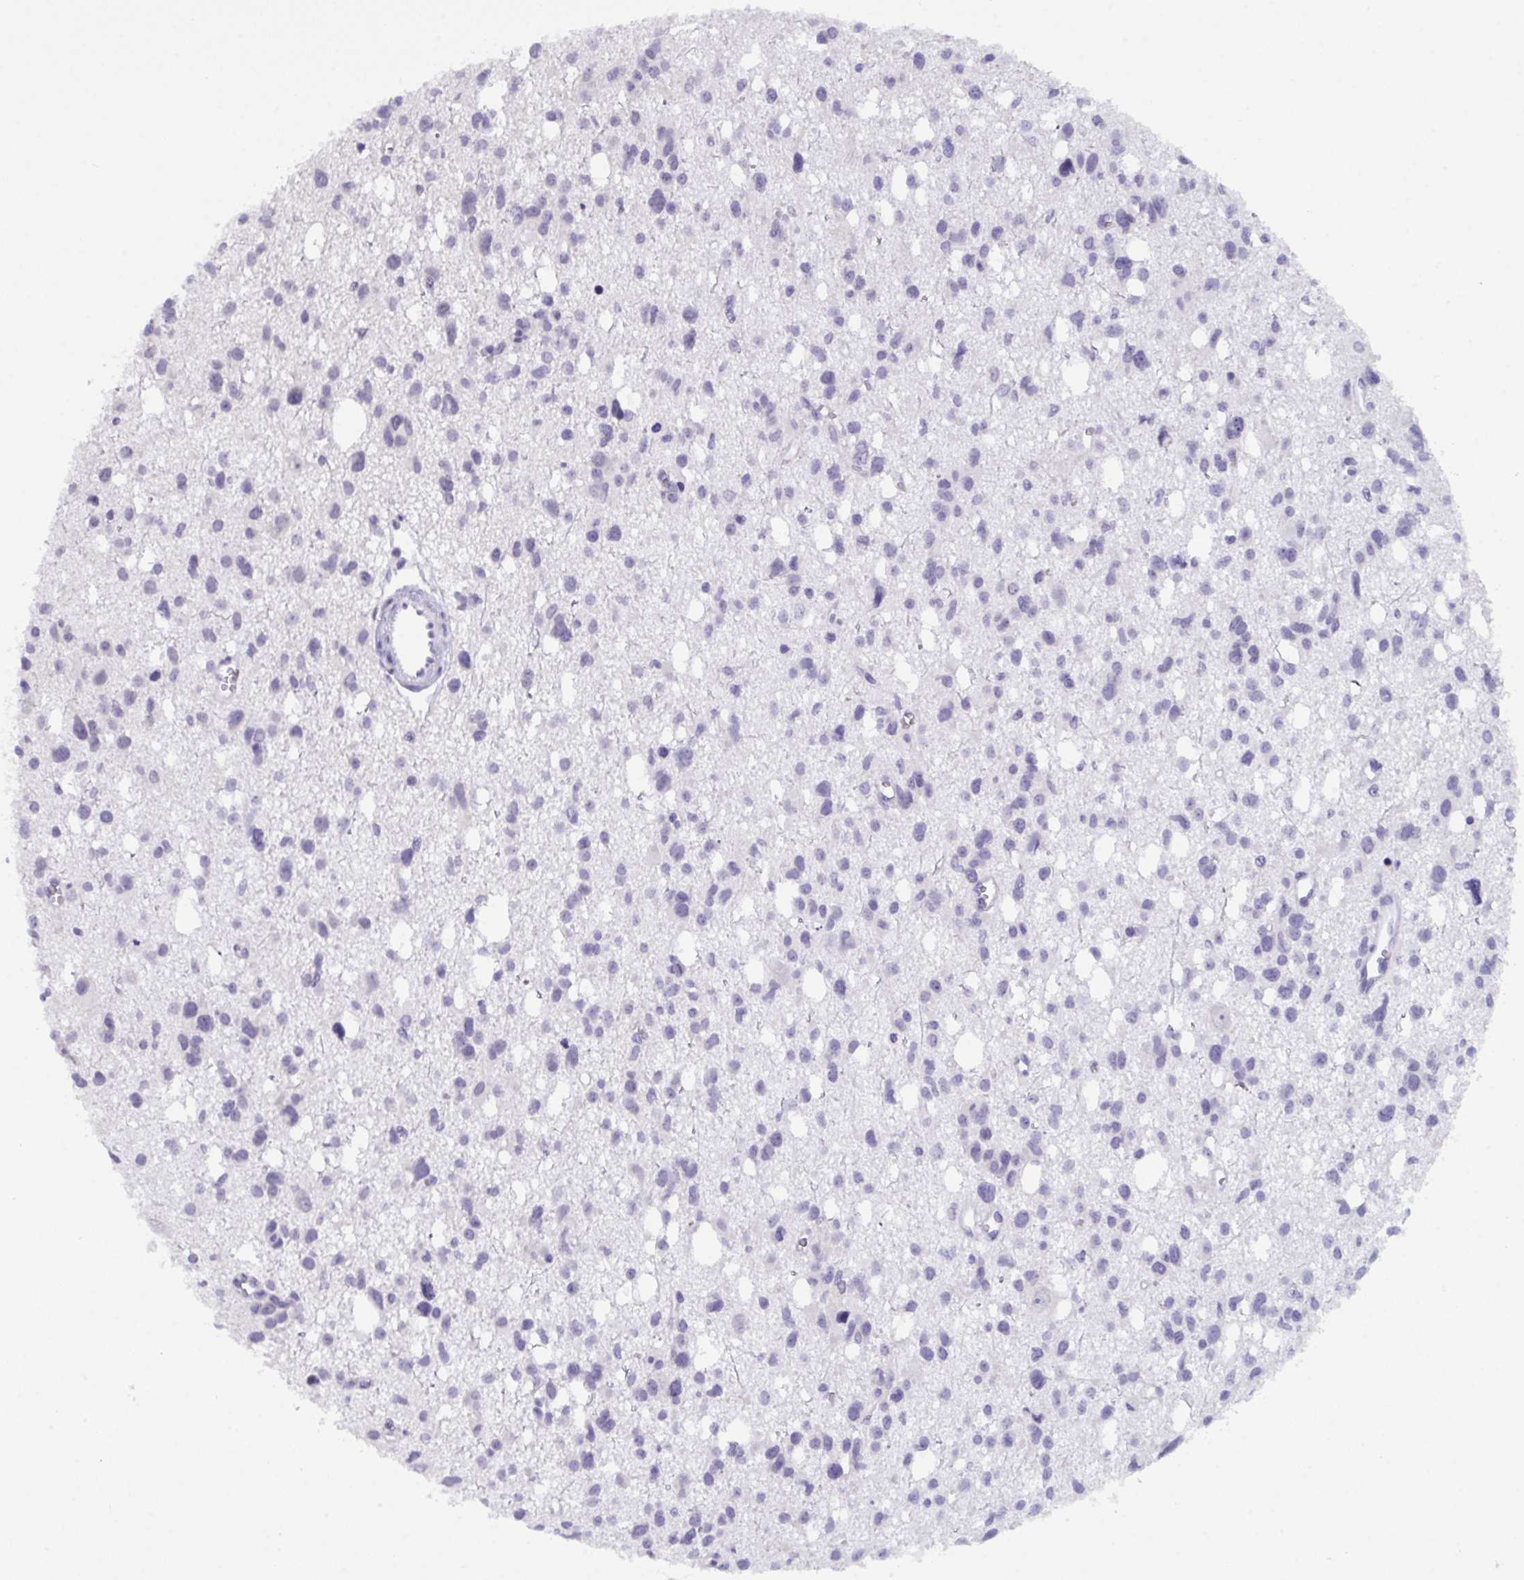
{"staining": {"intensity": "negative", "quantity": "none", "location": "none"}, "tissue": "glioma", "cell_type": "Tumor cells", "image_type": "cancer", "snomed": [{"axis": "morphology", "description": "Glioma, malignant, High grade"}, {"axis": "topography", "description": "Brain"}], "caption": "A high-resolution image shows immunohistochemistry staining of malignant glioma (high-grade), which demonstrates no significant staining in tumor cells.", "gene": "SERPINB13", "patient": {"sex": "male", "age": 23}}